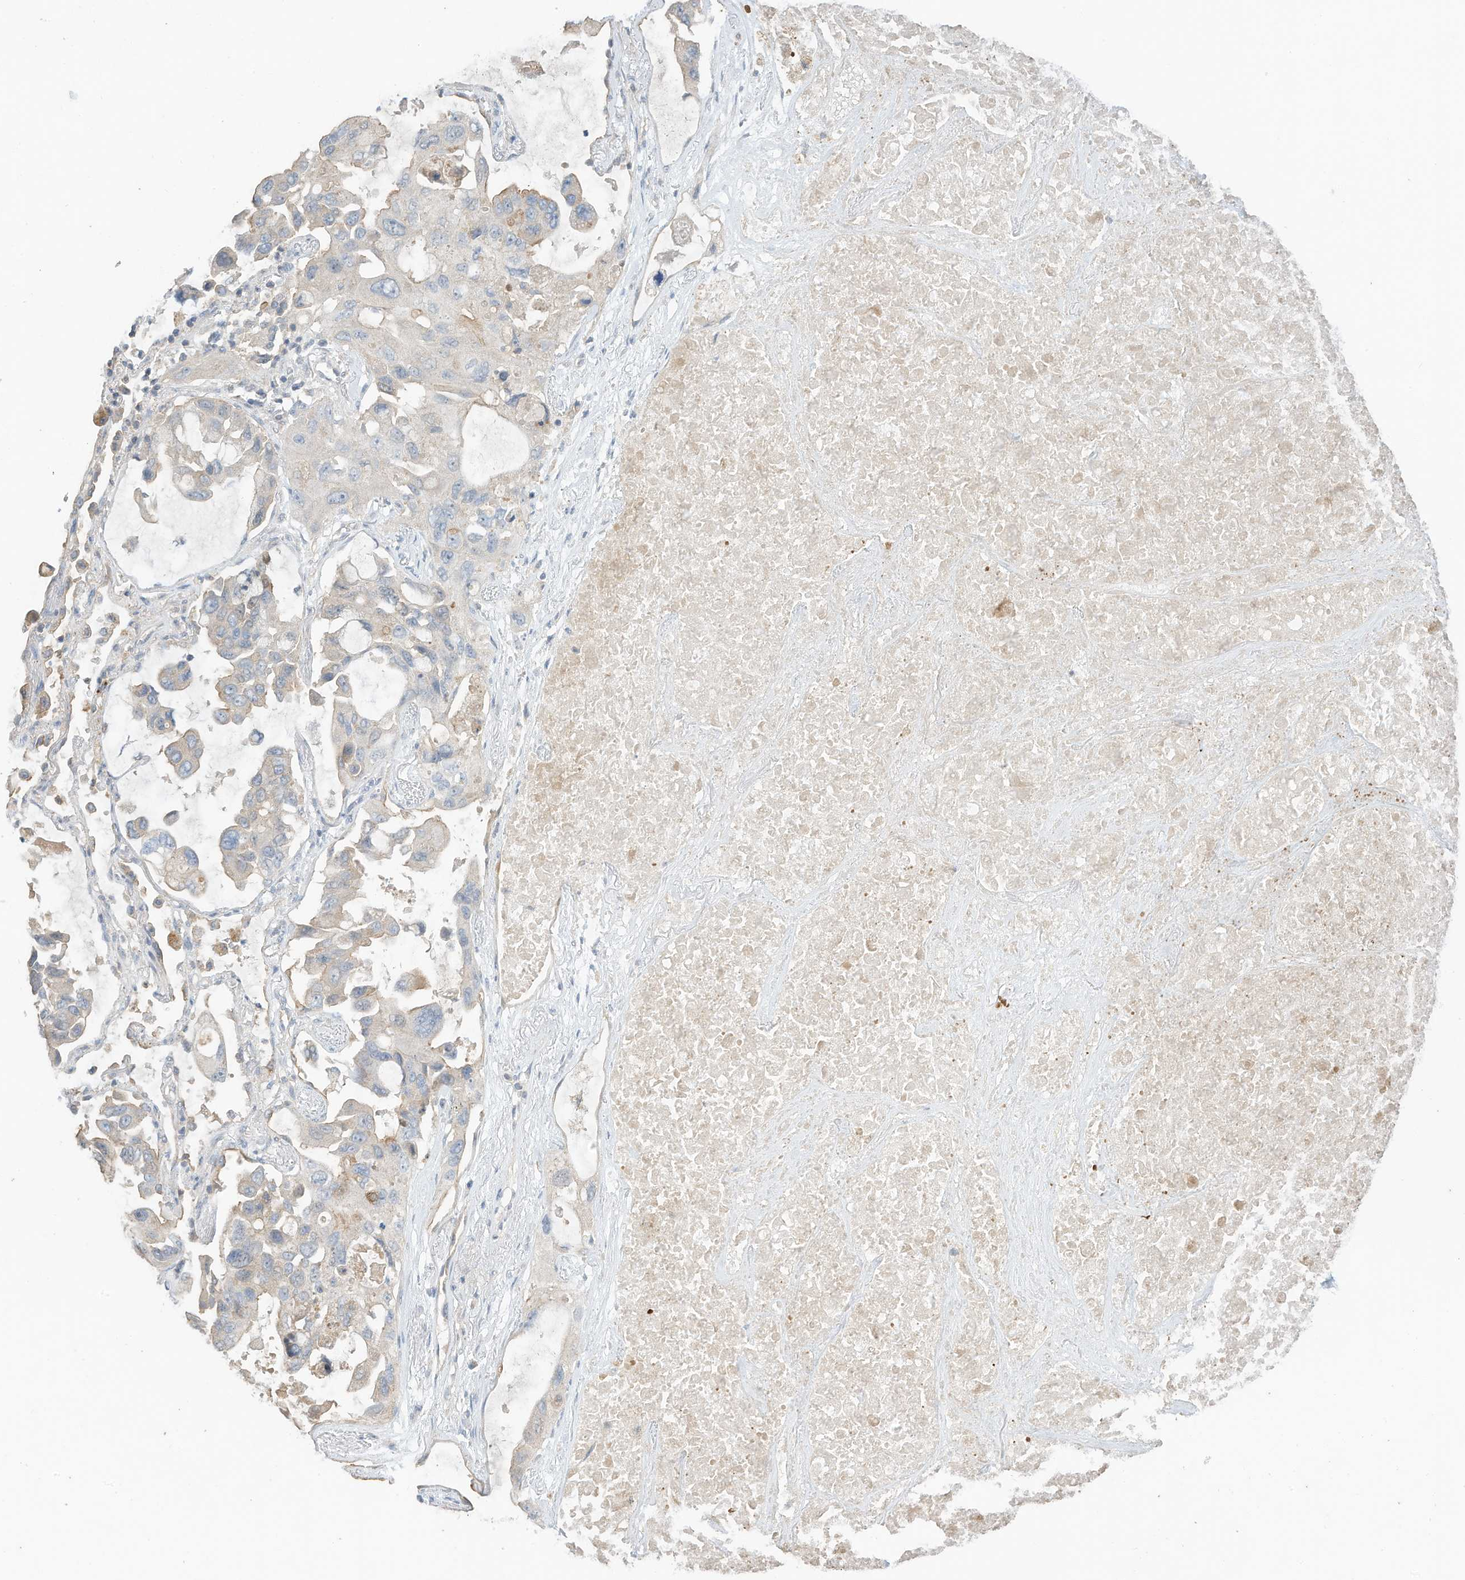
{"staining": {"intensity": "negative", "quantity": "none", "location": "none"}, "tissue": "lung cancer", "cell_type": "Tumor cells", "image_type": "cancer", "snomed": [{"axis": "morphology", "description": "Squamous cell carcinoma, NOS"}, {"axis": "topography", "description": "Lung"}], "caption": "IHC of lung squamous cell carcinoma displays no positivity in tumor cells. (DAB immunohistochemistry with hematoxylin counter stain).", "gene": "CAPN13", "patient": {"sex": "female", "age": 73}}